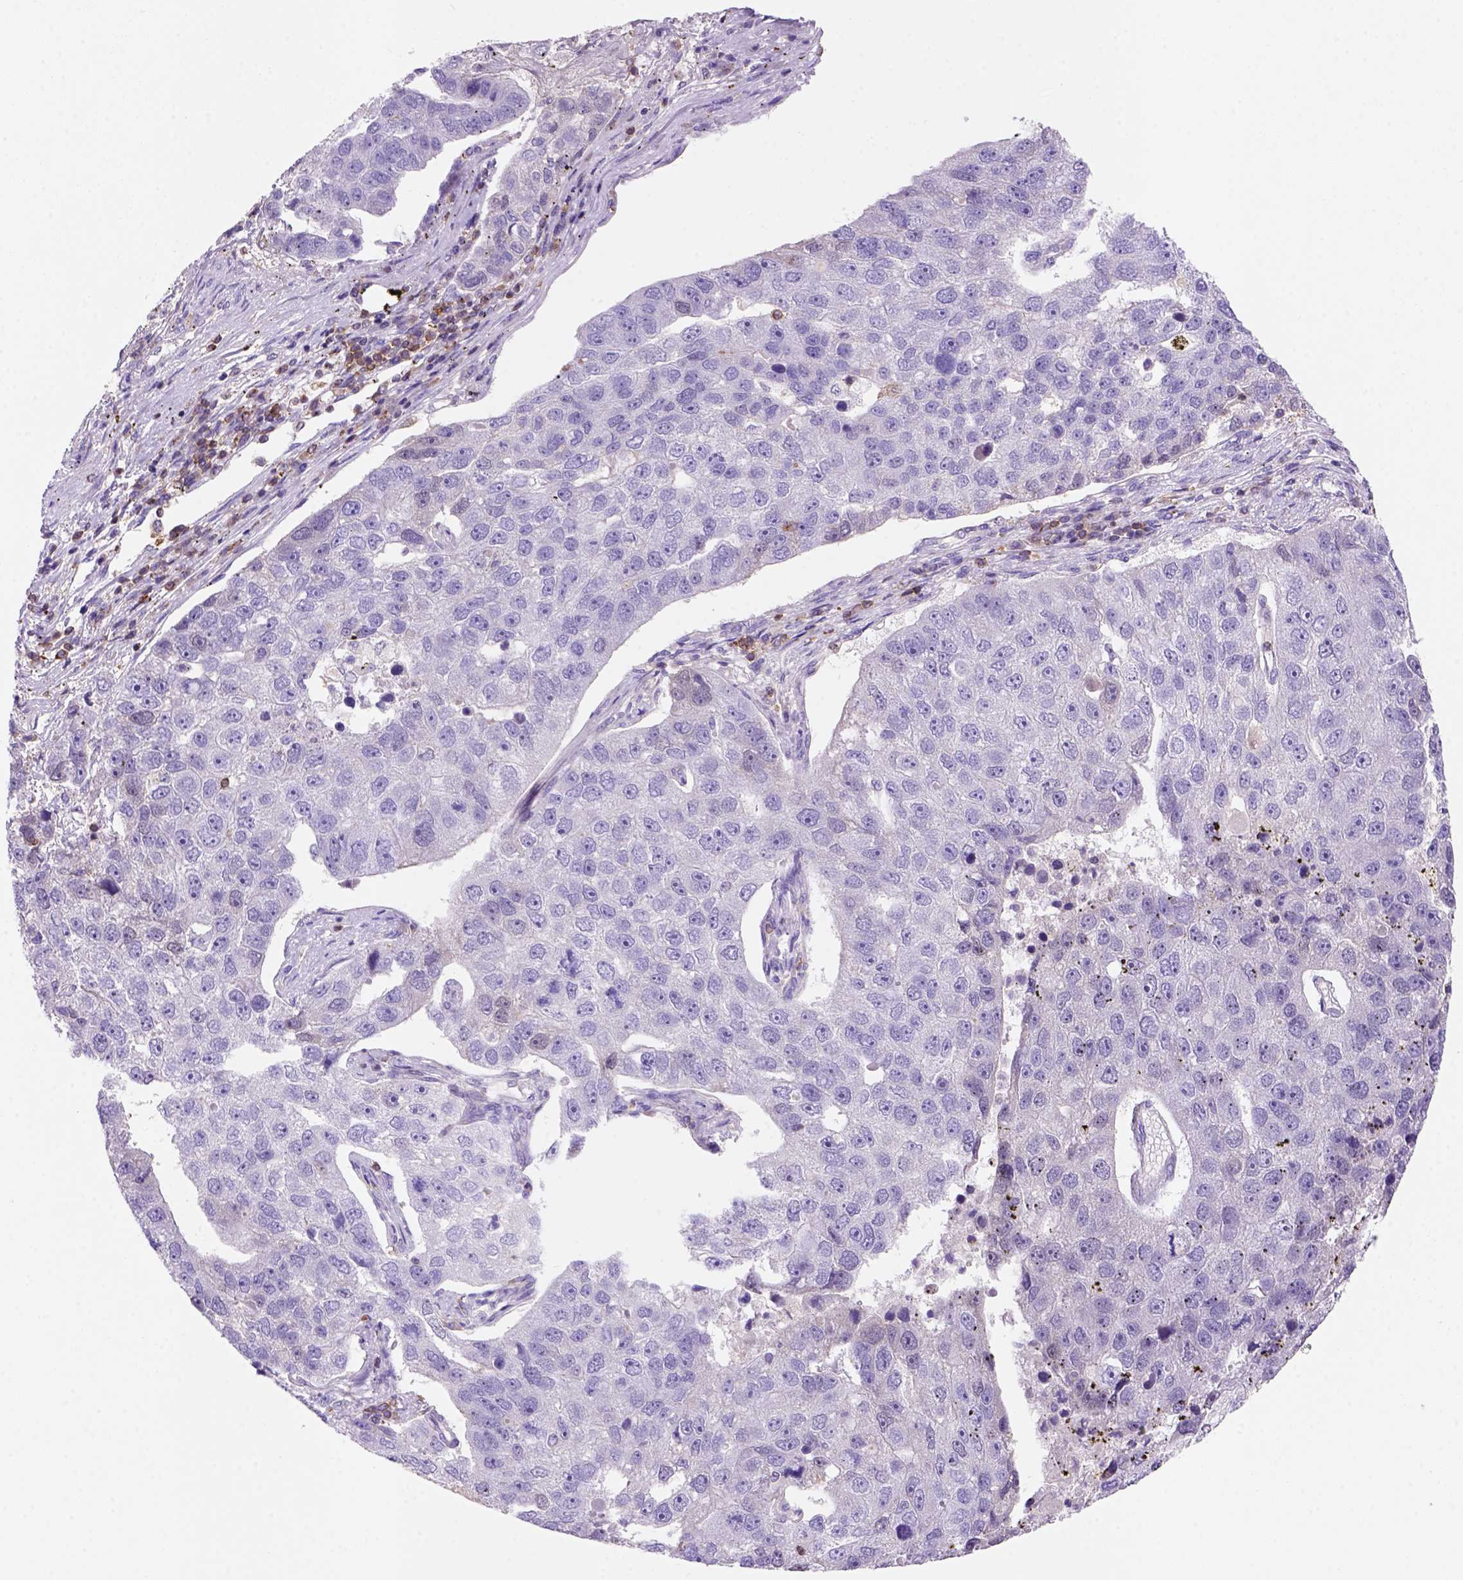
{"staining": {"intensity": "negative", "quantity": "none", "location": "none"}, "tissue": "pancreatic cancer", "cell_type": "Tumor cells", "image_type": "cancer", "snomed": [{"axis": "morphology", "description": "Adenocarcinoma, NOS"}, {"axis": "topography", "description": "Pancreas"}], "caption": "Histopathology image shows no significant protein positivity in tumor cells of pancreatic adenocarcinoma.", "gene": "INPP5D", "patient": {"sex": "female", "age": 61}}